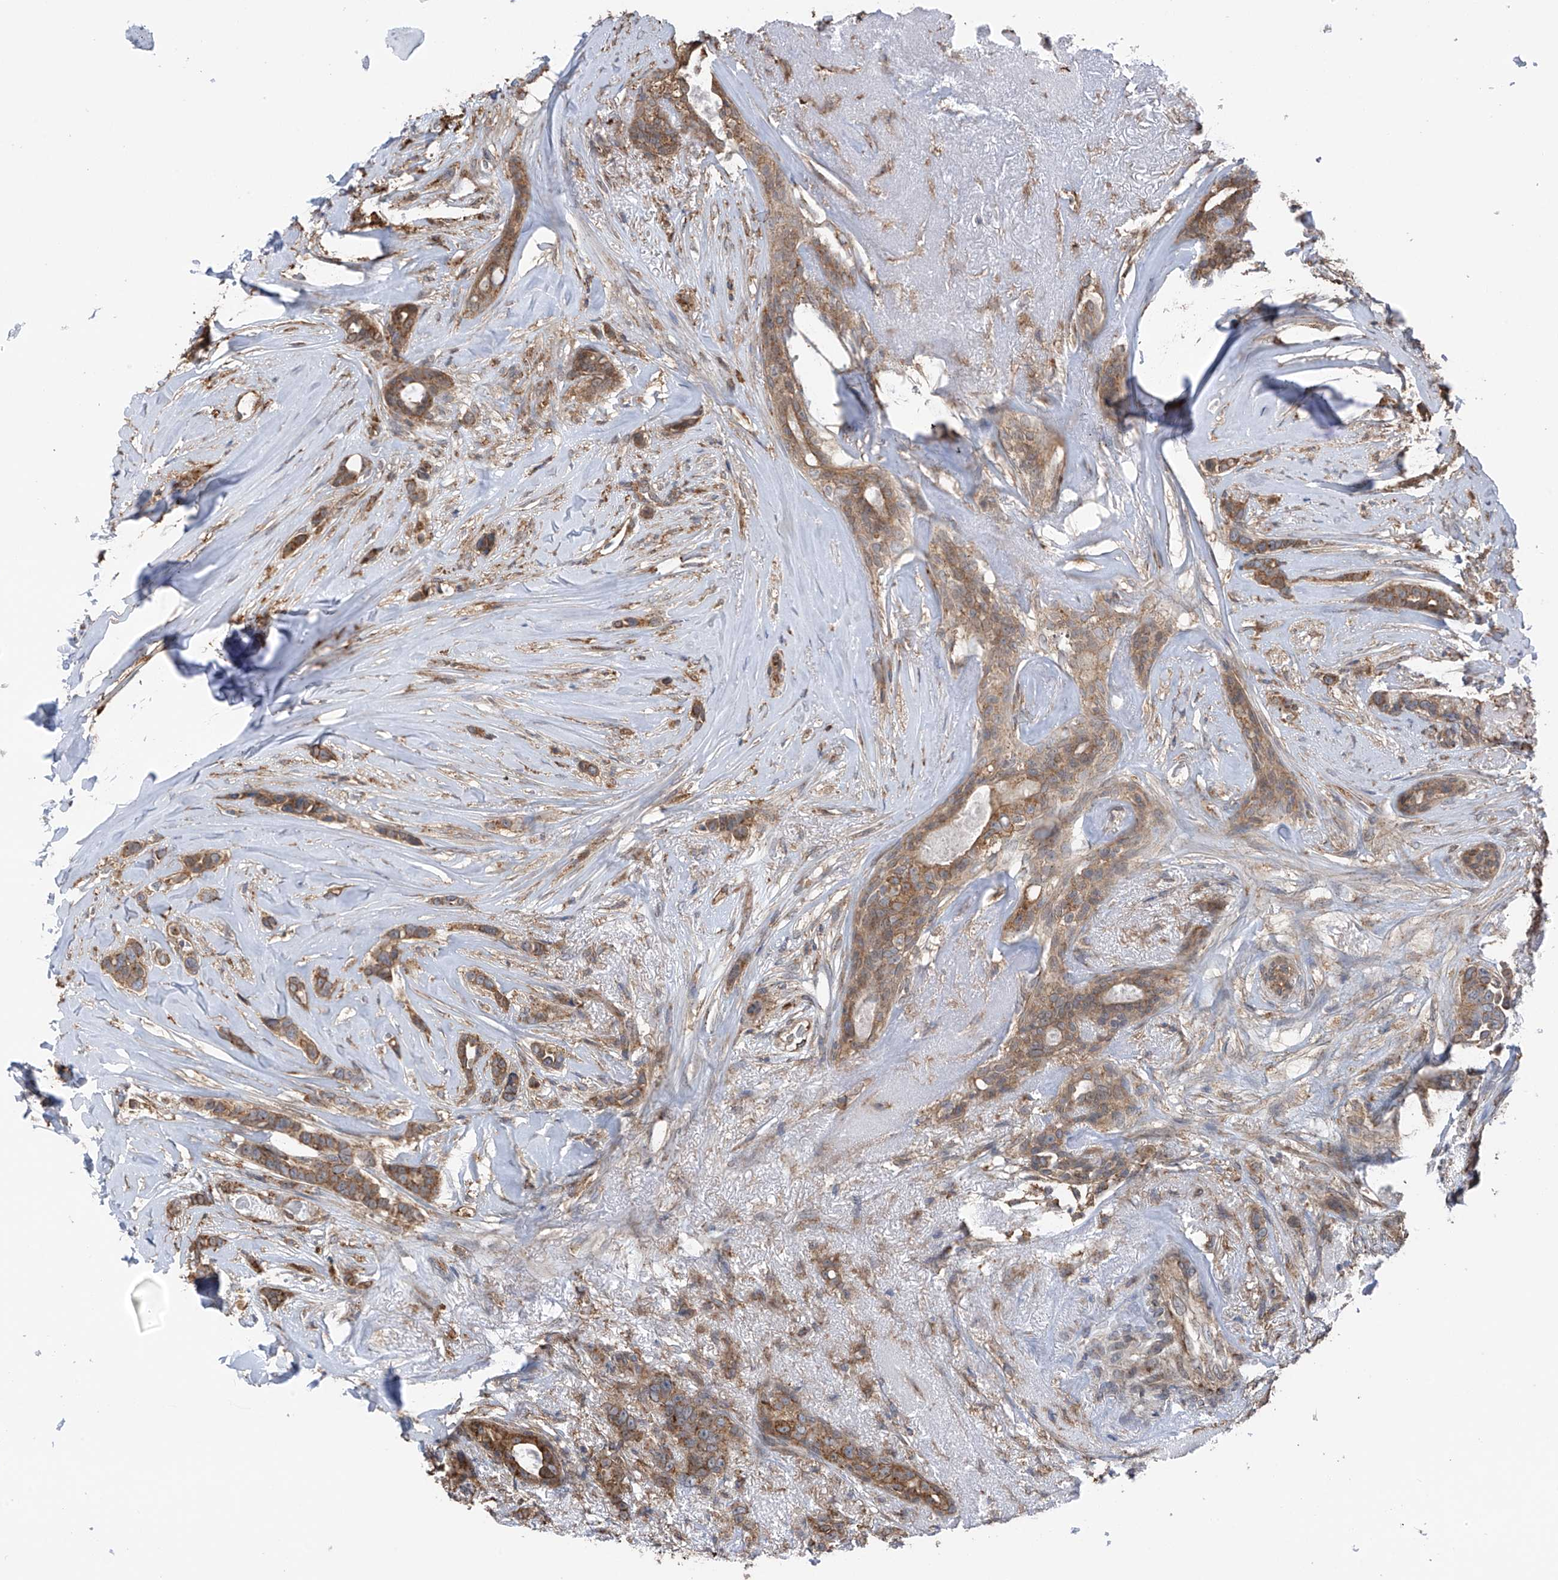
{"staining": {"intensity": "moderate", "quantity": ">75%", "location": "cytoplasmic/membranous"}, "tissue": "breast cancer", "cell_type": "Tumor cells", "image_type": "cancer", "snomed": [{"axis": "morphology", "description": "Lobular carcinoma"}, {"axis": "topography", "description": "Breast"}], "caption": "A medium amount of moderate cytoplasmic/membranous staining is present in approximately >75% of tumor cells in breast lobular carcinoma tissue.", "gene": "ZNF189", "patient": {"sex": "female", "age": 51}}